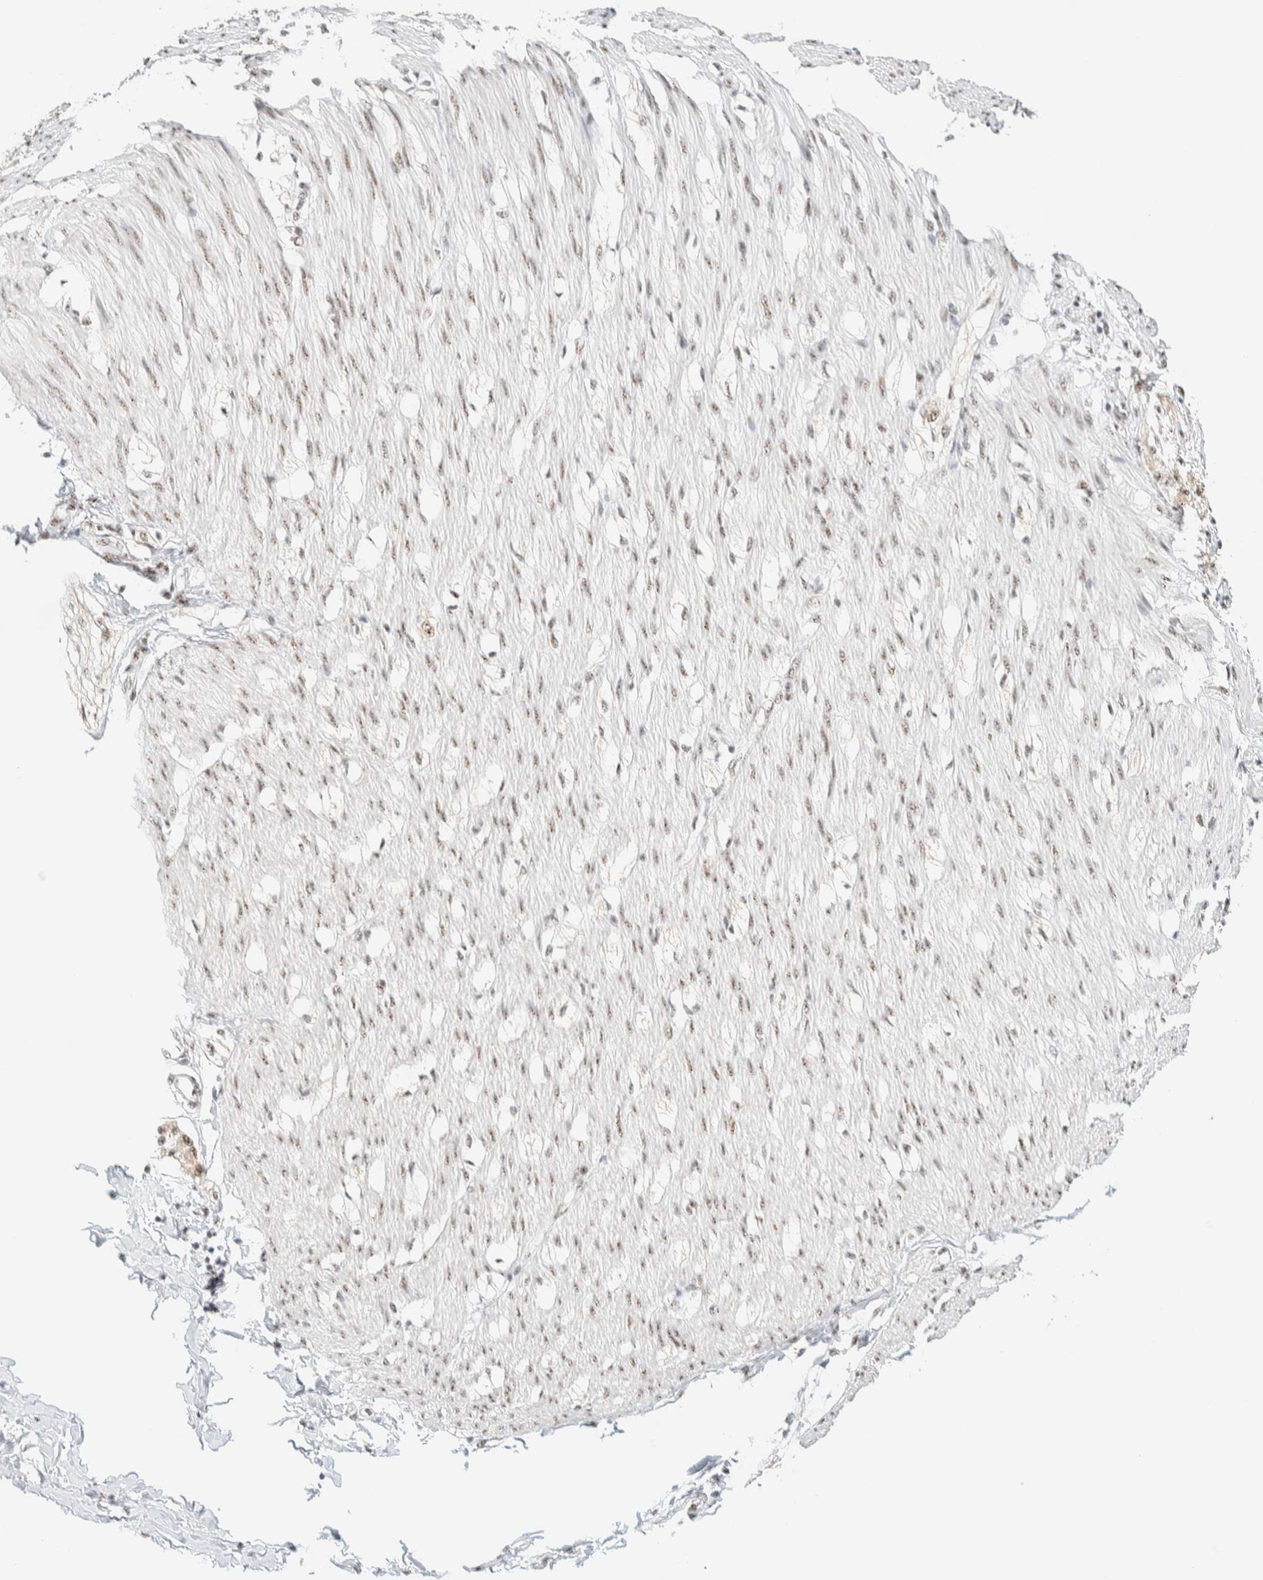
{"staining": {"intensity": "weak", "quantity": ">75%", "location": "nuclear"}, "tissue": "smooth muscle", "cell_type": "Smooth muscle cells", "image_type": "normal", "snomed": [{"axis": "morphology", "description": "Normal tissue, NOS"}, {"axis": "morphology", "description": "Adenocarcinoma, NOS"}, {"axis": "topography", "description": "Smooth muscle"}, {"axis": "topography", "description": "Colon"}], "caption": "Approximately >75% of smooth muscle cells in benign smooth muscle demonstrate weak nuclear protein positivity as visualized by brown immunohistochemical staining.", "gene": "SON", "patient": {"sex": "male", "age": 14}}